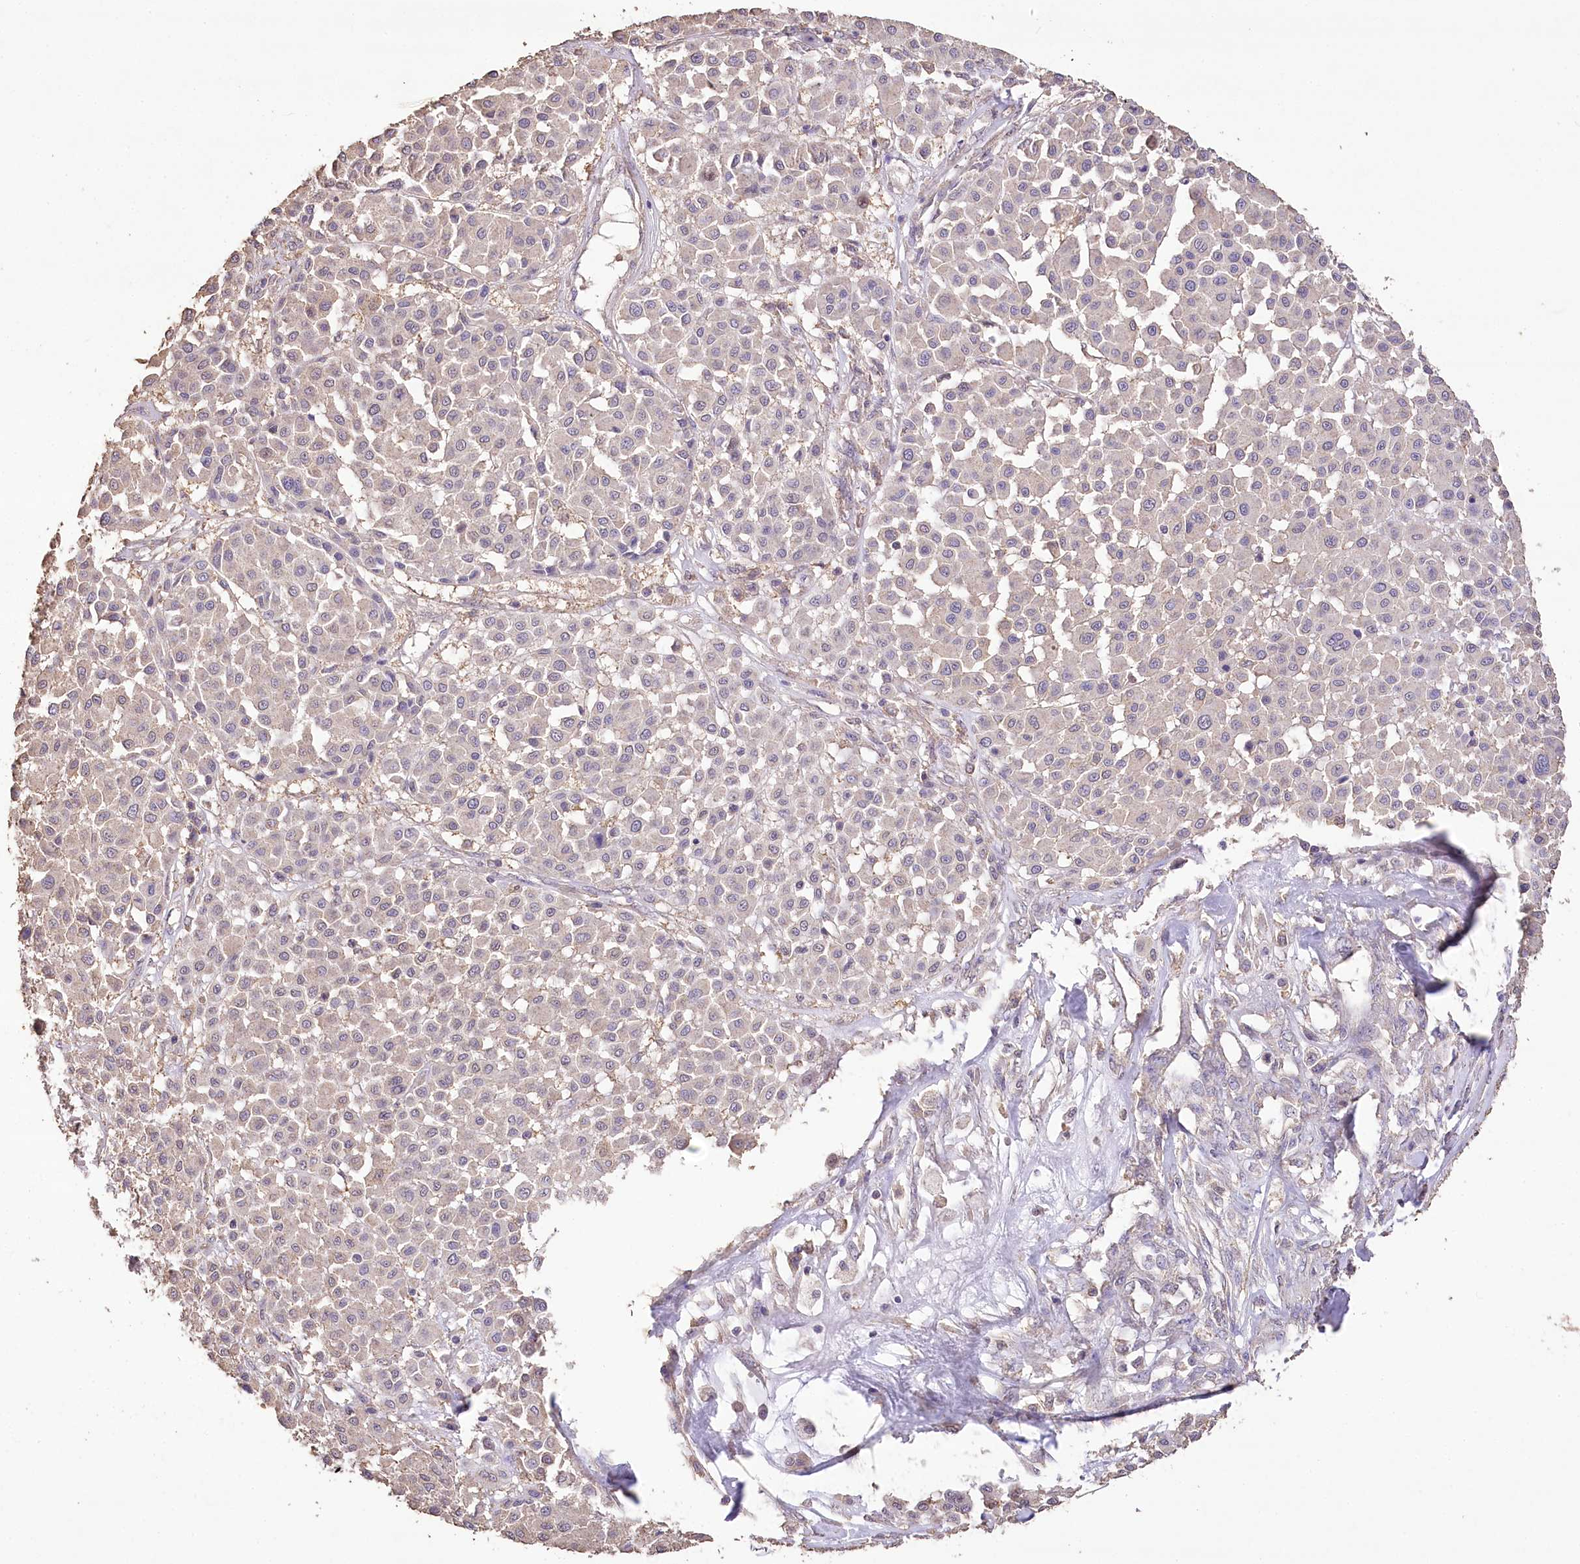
{"staining": {"intensity": "negative", "quantity": "none", "location": "none"}, "tissue": "melanoma", "cell_type": "Tumor cells", "image_type": "cancer", "snomed": [{"axis": "morphology", "description": "Malignant melanoma, Metastatic site"}, {"axis": "topography", "description": "Soft tissue"}], "caption": "Immunohistochemistry histopathology image of human melanoma stained for a protein (brown), which demonstrates no positivity in tumor cells.", "gene": "IREB2", "patient": {"sex": "male", "age": 41}}